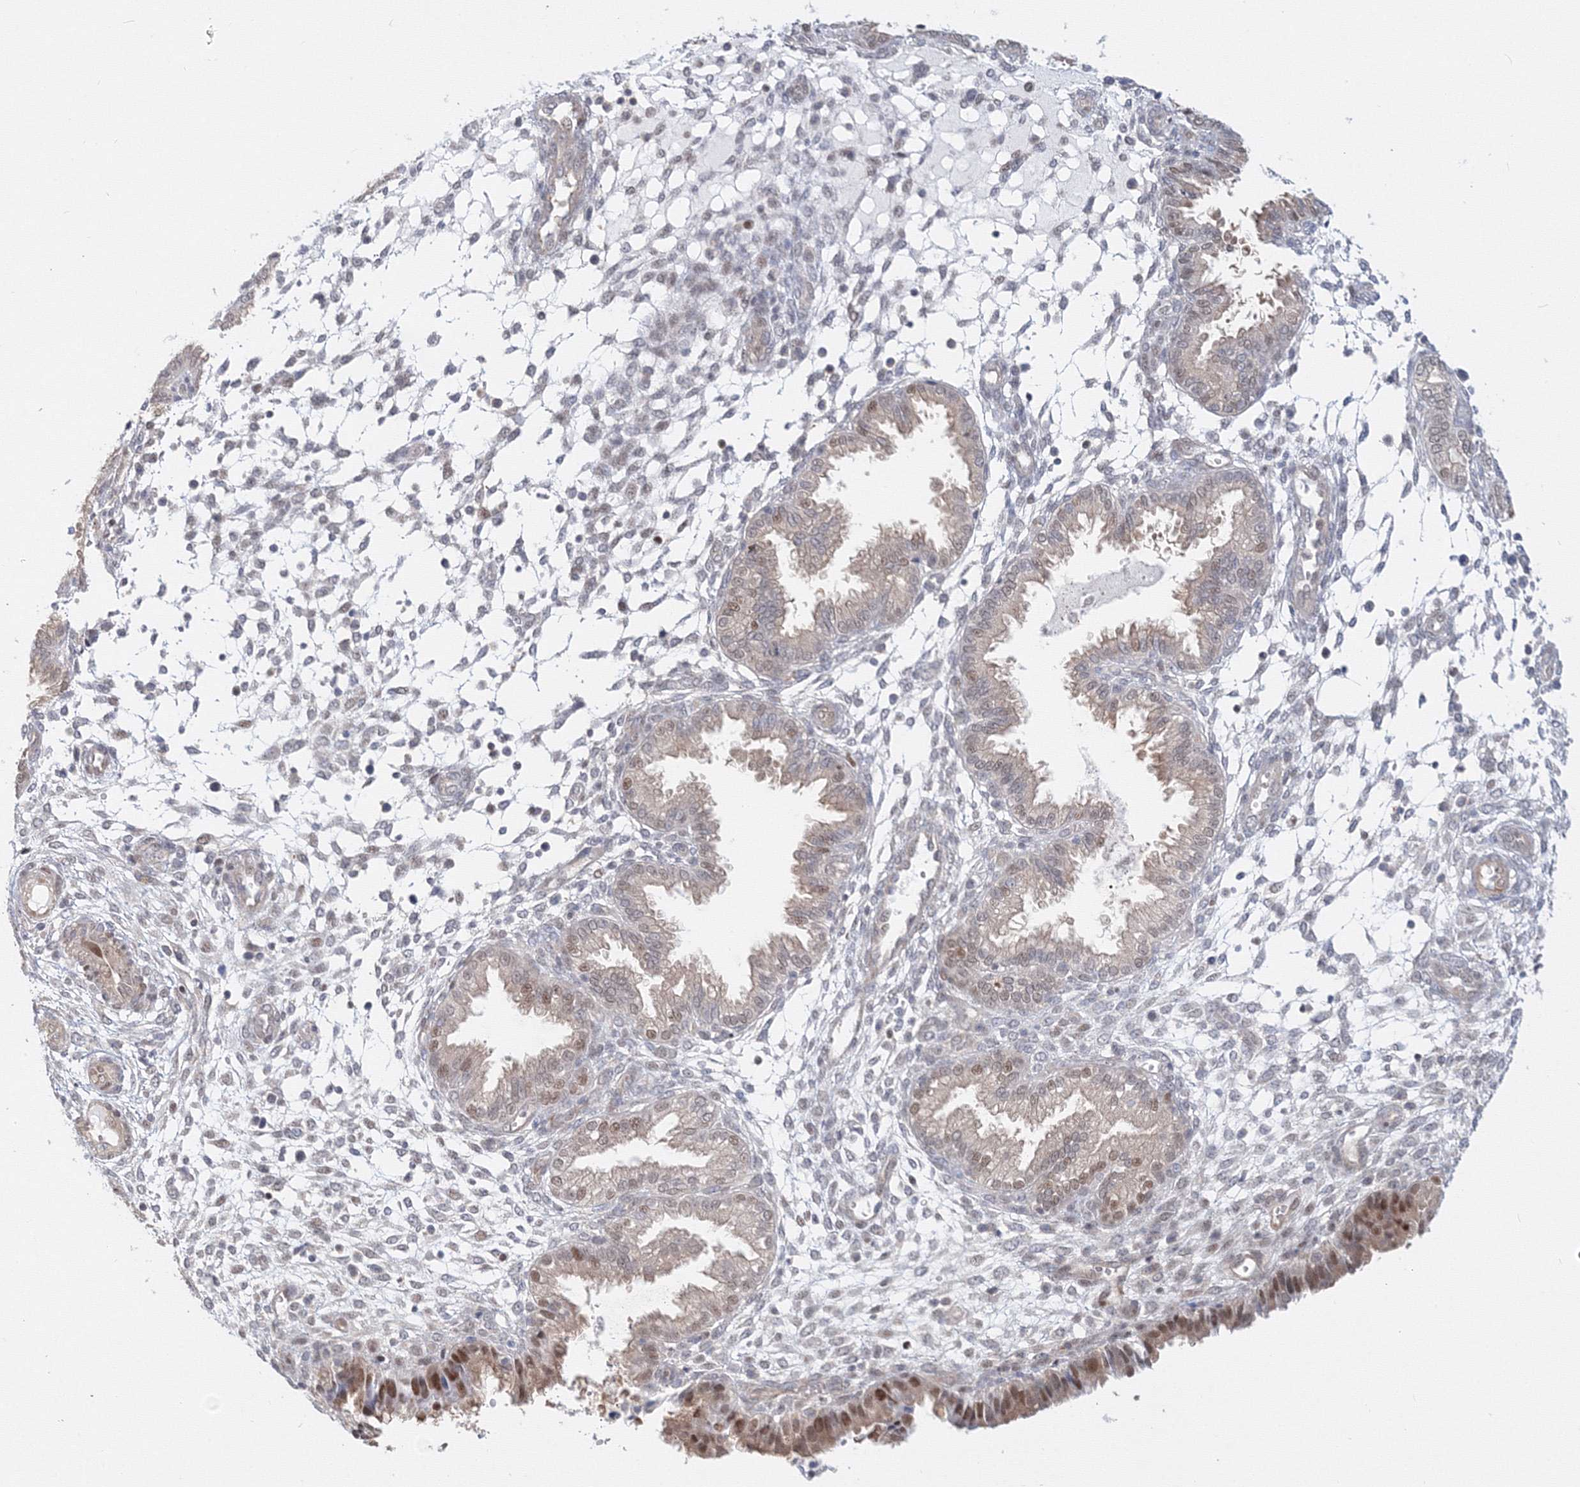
{"staining": {"intensity": "weak", "quantity": "<25%", "location": "nuclear"}, "tissue": "endometrium", "cell_type": "Cells in endometrial stroma", "image_type": "normal", "snomed": [{"axis": "morphology", "description": "Normal tissue, NOS"}, {"axis": "topography", "description": "Endometrium"}], "caption": "IHC image of normal endometrium stained for a protein (brown), which demonstrates no expression in cells in endometrial stroma. (Brightfield microscopy of DAB (3,3'-diaminobenzidine) immunohistochemistry (IHC) at high magnification).", "gene": "ARHGAP21", "patient": {"sex": "female", "age": 33}}